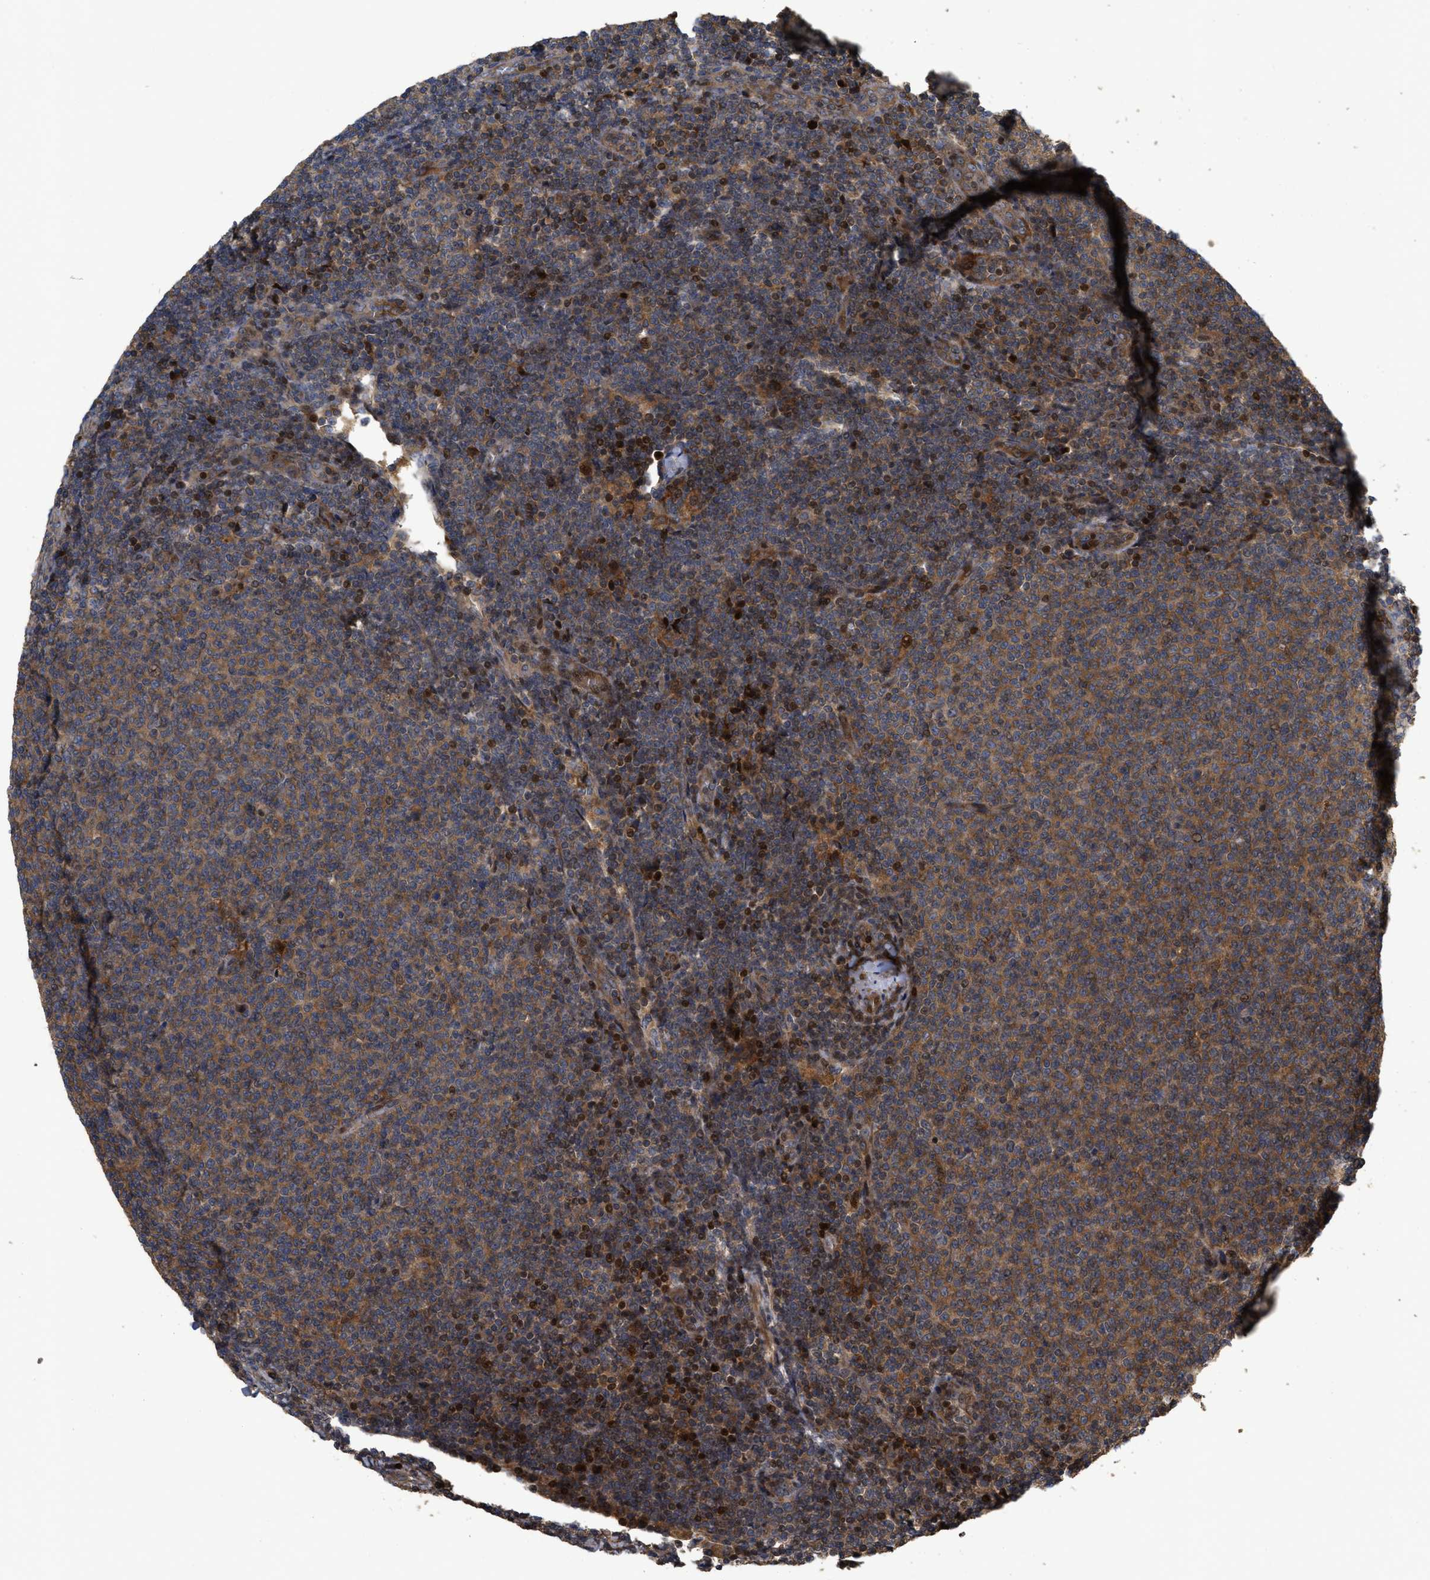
{"staining": {"intensity": "moderate", "quantity": ">75%", "location": "cytoplasmic/membranous"}, "tissue": "lymphoma", "cell_type": "Tumor cells", "image_type": "cancer", "snomed": [{"axis": "morphology", "description": "Malignant lymphoma, non-Hodgkin's type, Low grade"}, {"axis": "topography", "description": "Lymph node"}], "caption": "Moderate cytoplasmic/membranous expression is seen in approximately >75% of tumor cells in malignant lymphoma, non-Hodgkin's type (low-grade).", "gene": "CBR3", "patient": {"sex": "male", "age": 66}}